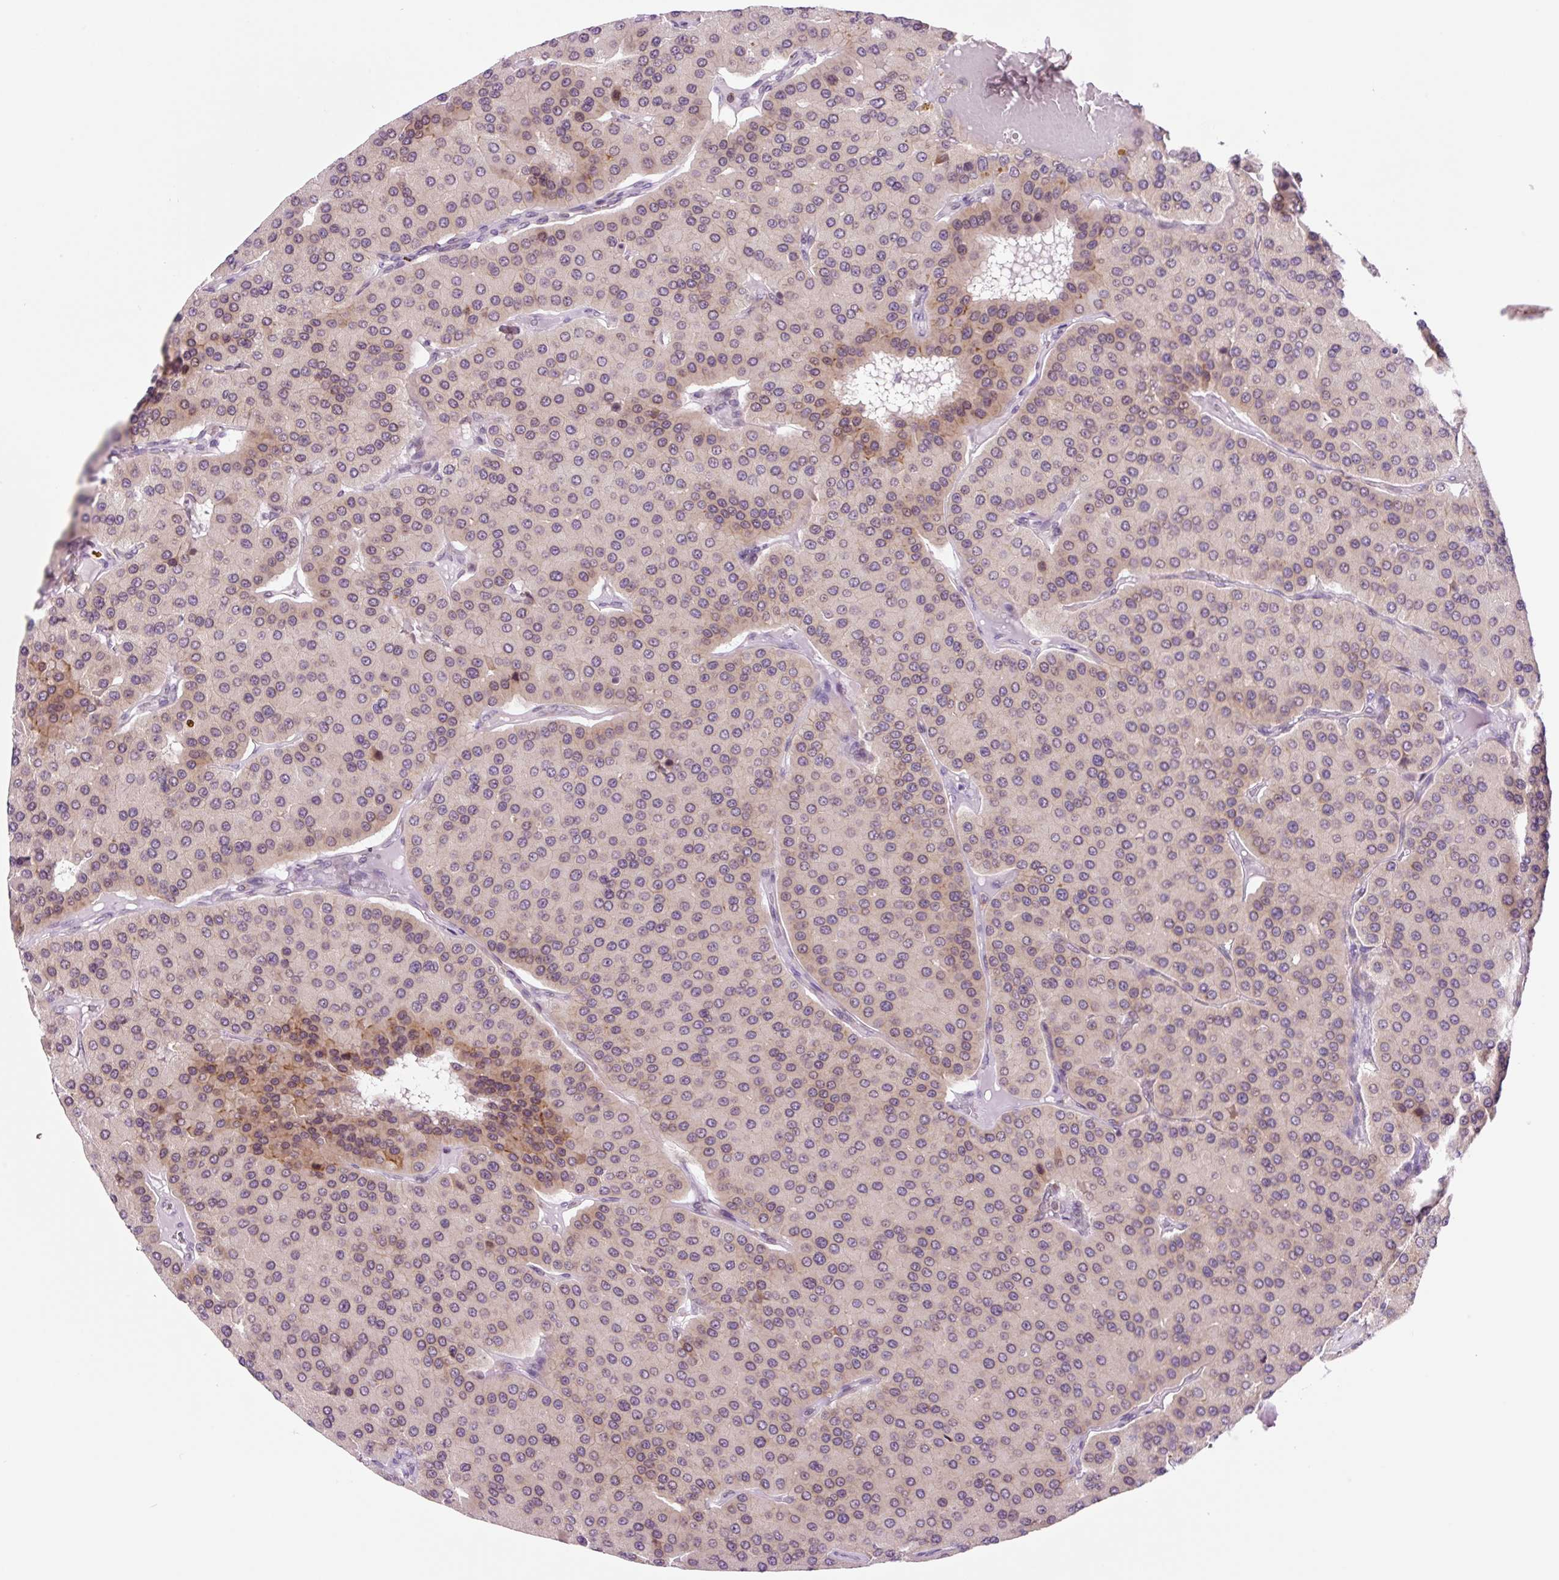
{"staining": {"intensity": "moderate", "quantity": "<25%", "location": "cytoplasmic/membranous"}, "tissue": "parathyroid gland", "cell_type": "Glandular cells", "image_type": "normal", "snomed": [{"axis": "morphology", "description": "Normal tissue, NOS"}, {"axis": "morphology", "description": "Adenoma, NOS"}, {"axis": "topography", "description": "Parathyroid gland"}], "caption": "Immunohistochemistry (DAB) staining of unremarkable parathyroid gland exhibits moderate cytoplasmic/membranous protein expression in about <25% of glandular cells. (IHC, brightfield microscopy, high magnification).", "gene": "RPL41", "patient": {"sex": "female", "age": 86}}